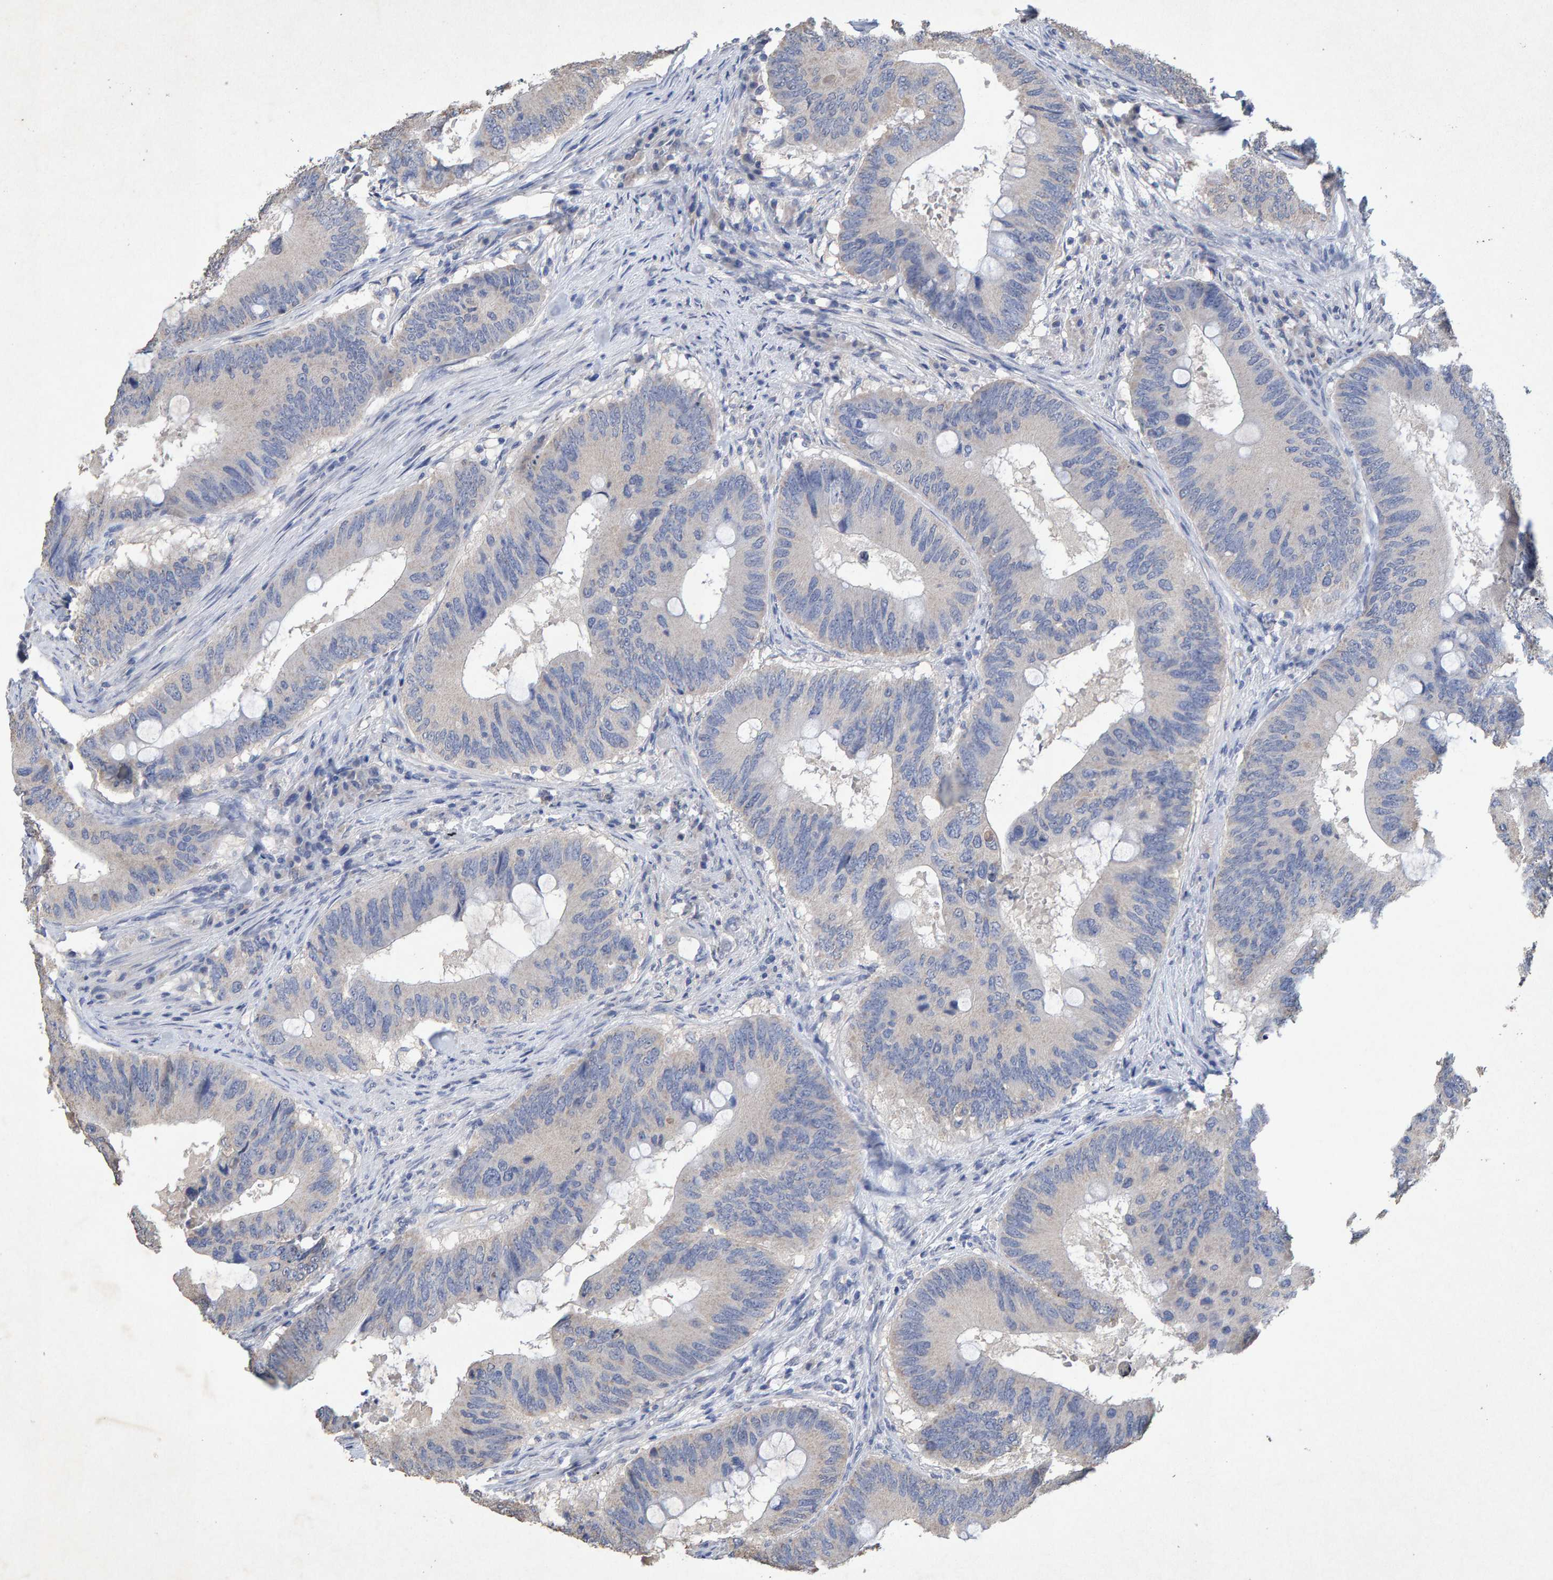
{"staining": {"intensity": "negative", "quantity": "none", "location": "none"}, "tissue": "colorectal cancer", "cell_type": "Tumor cells", "image_type": "cancer", "snomed": [{"axis": "morphology", "description": "Adenocarcinoma, NOS"}, {"axis": "topography", "description": "Colon"}], "caption": "Human adenocarcinoma (colorectal) stained for a protein using immunohistochemistry shows no staining in tumor cells.", "gene": "CTH", "patient": {"sex": "male", "age": 71}}